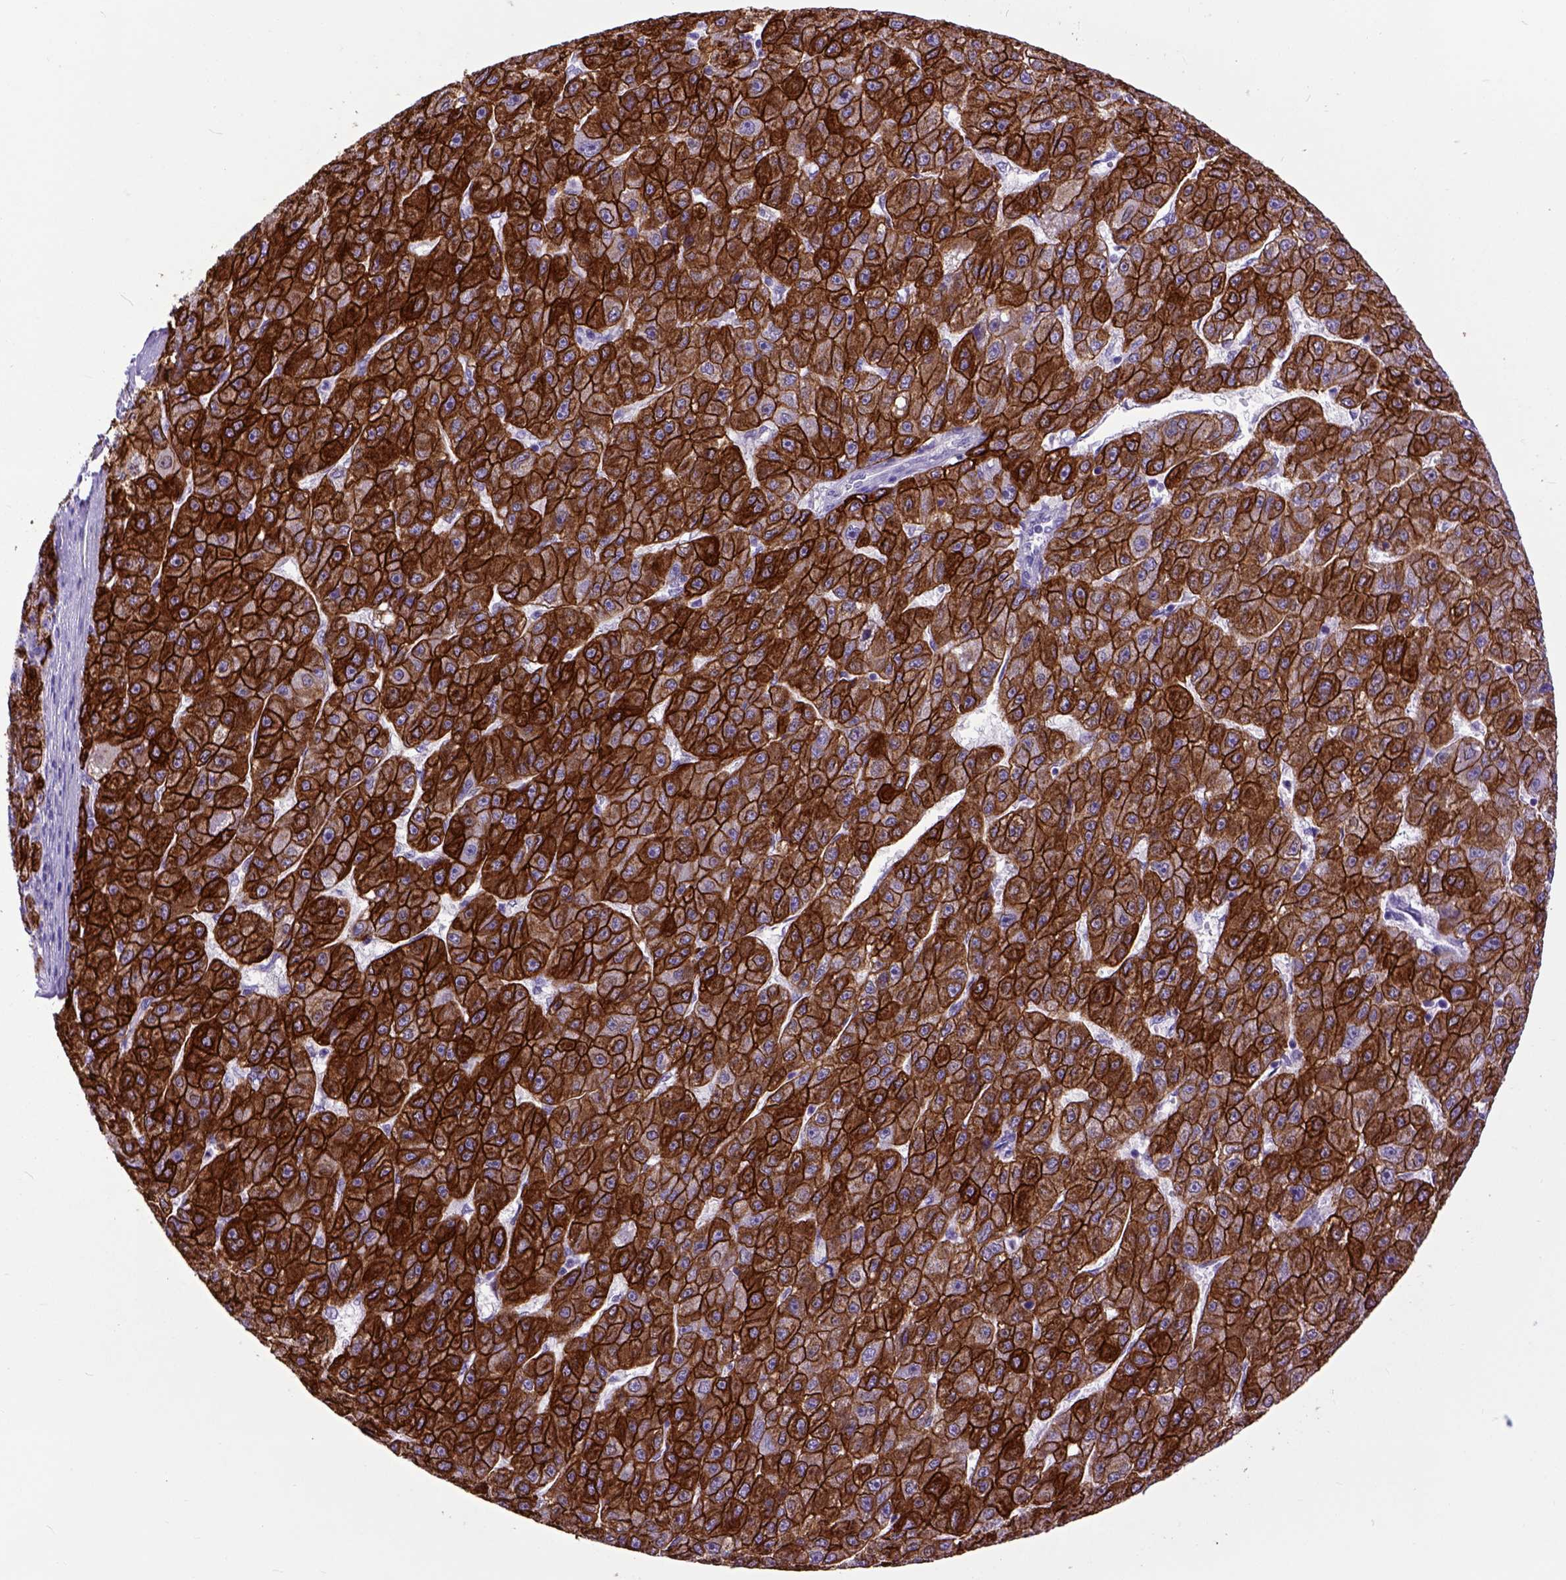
{"staining": {"intensity": "strong", "quantity": ">75%", "location": "cytoplasmic/membranous"}, "tissue": "liver cancer", "cell_type": "Tumor cells", "image_type": "cancer", "snomed": [{"axis": "morphology", "description": "Carcinoma, Hepatocellular, NOS"}, {"axis": "topography", "description": "Liver"}], "caption": "Liver cancer stained with immunohistochemistry demonstrates strong cytoplasmic/membranous staining in approximately >75% of tumor cells.", "gene": "RAB25", "patient": {"sex": "male", "age": 67}}